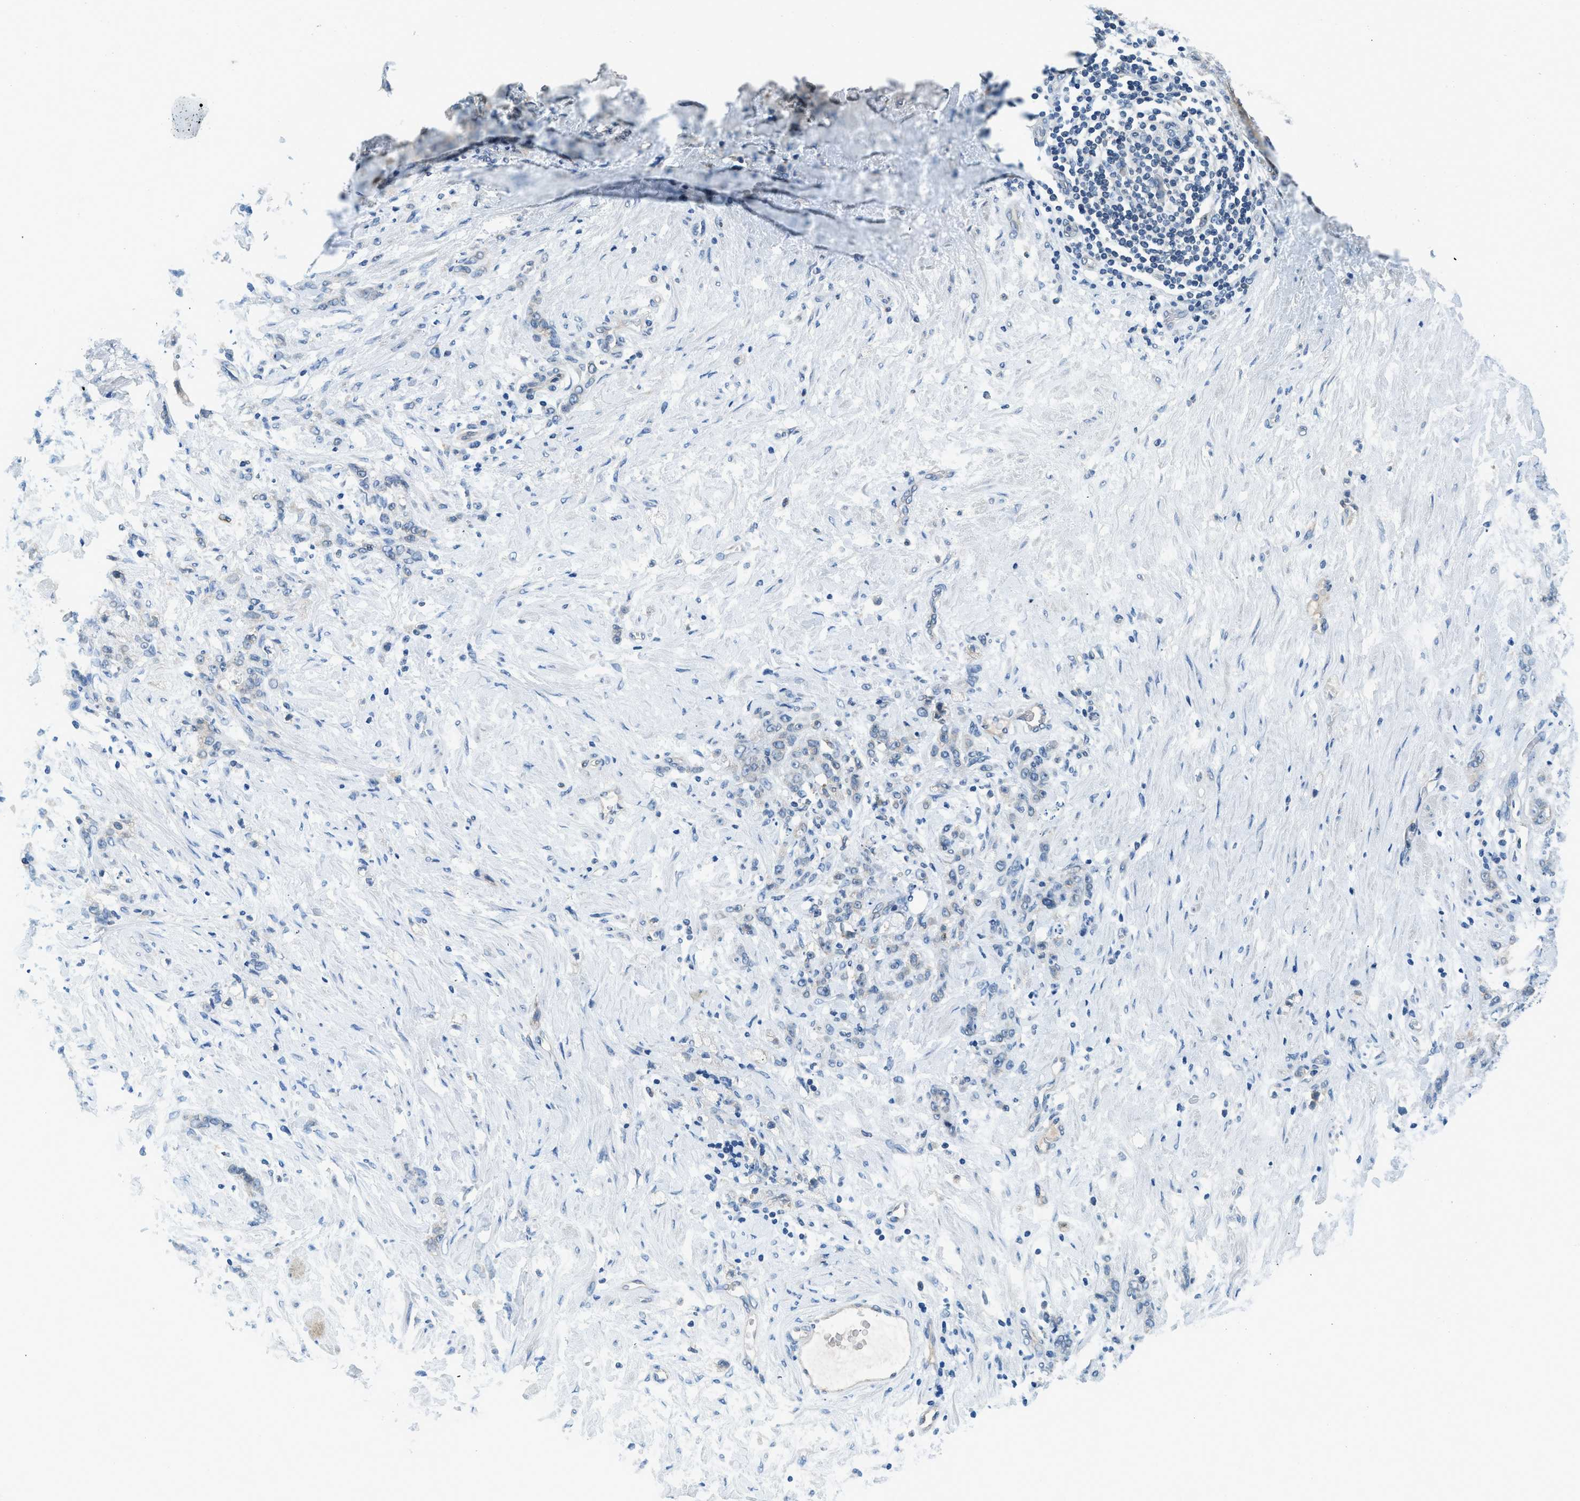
{"staining": {"intensity": "negative", "quantity": "none", "location": "none"}, "tissue": "stomach cancer", "cell_type": "Tumor cells", "image_type": "cancer", "snomed": [{"axis": "morphology", "description": "Adenocarcinoma, NOS"}, {"axis": "topography", "description": "Stomach"}], "caption": "This image is of stomach adenocarcinoma stained with IHC to label a protein in brown with the nuclei are counter-stained blue. There is no positivity in tumor cells. (Stains: DAB immunohistochemistry with hematoxylin counter stain, Microscopy: brightfield microscopy at high magnification).", "gene": "BCAP31", "patient": {"sex": "male", "age": 82}}